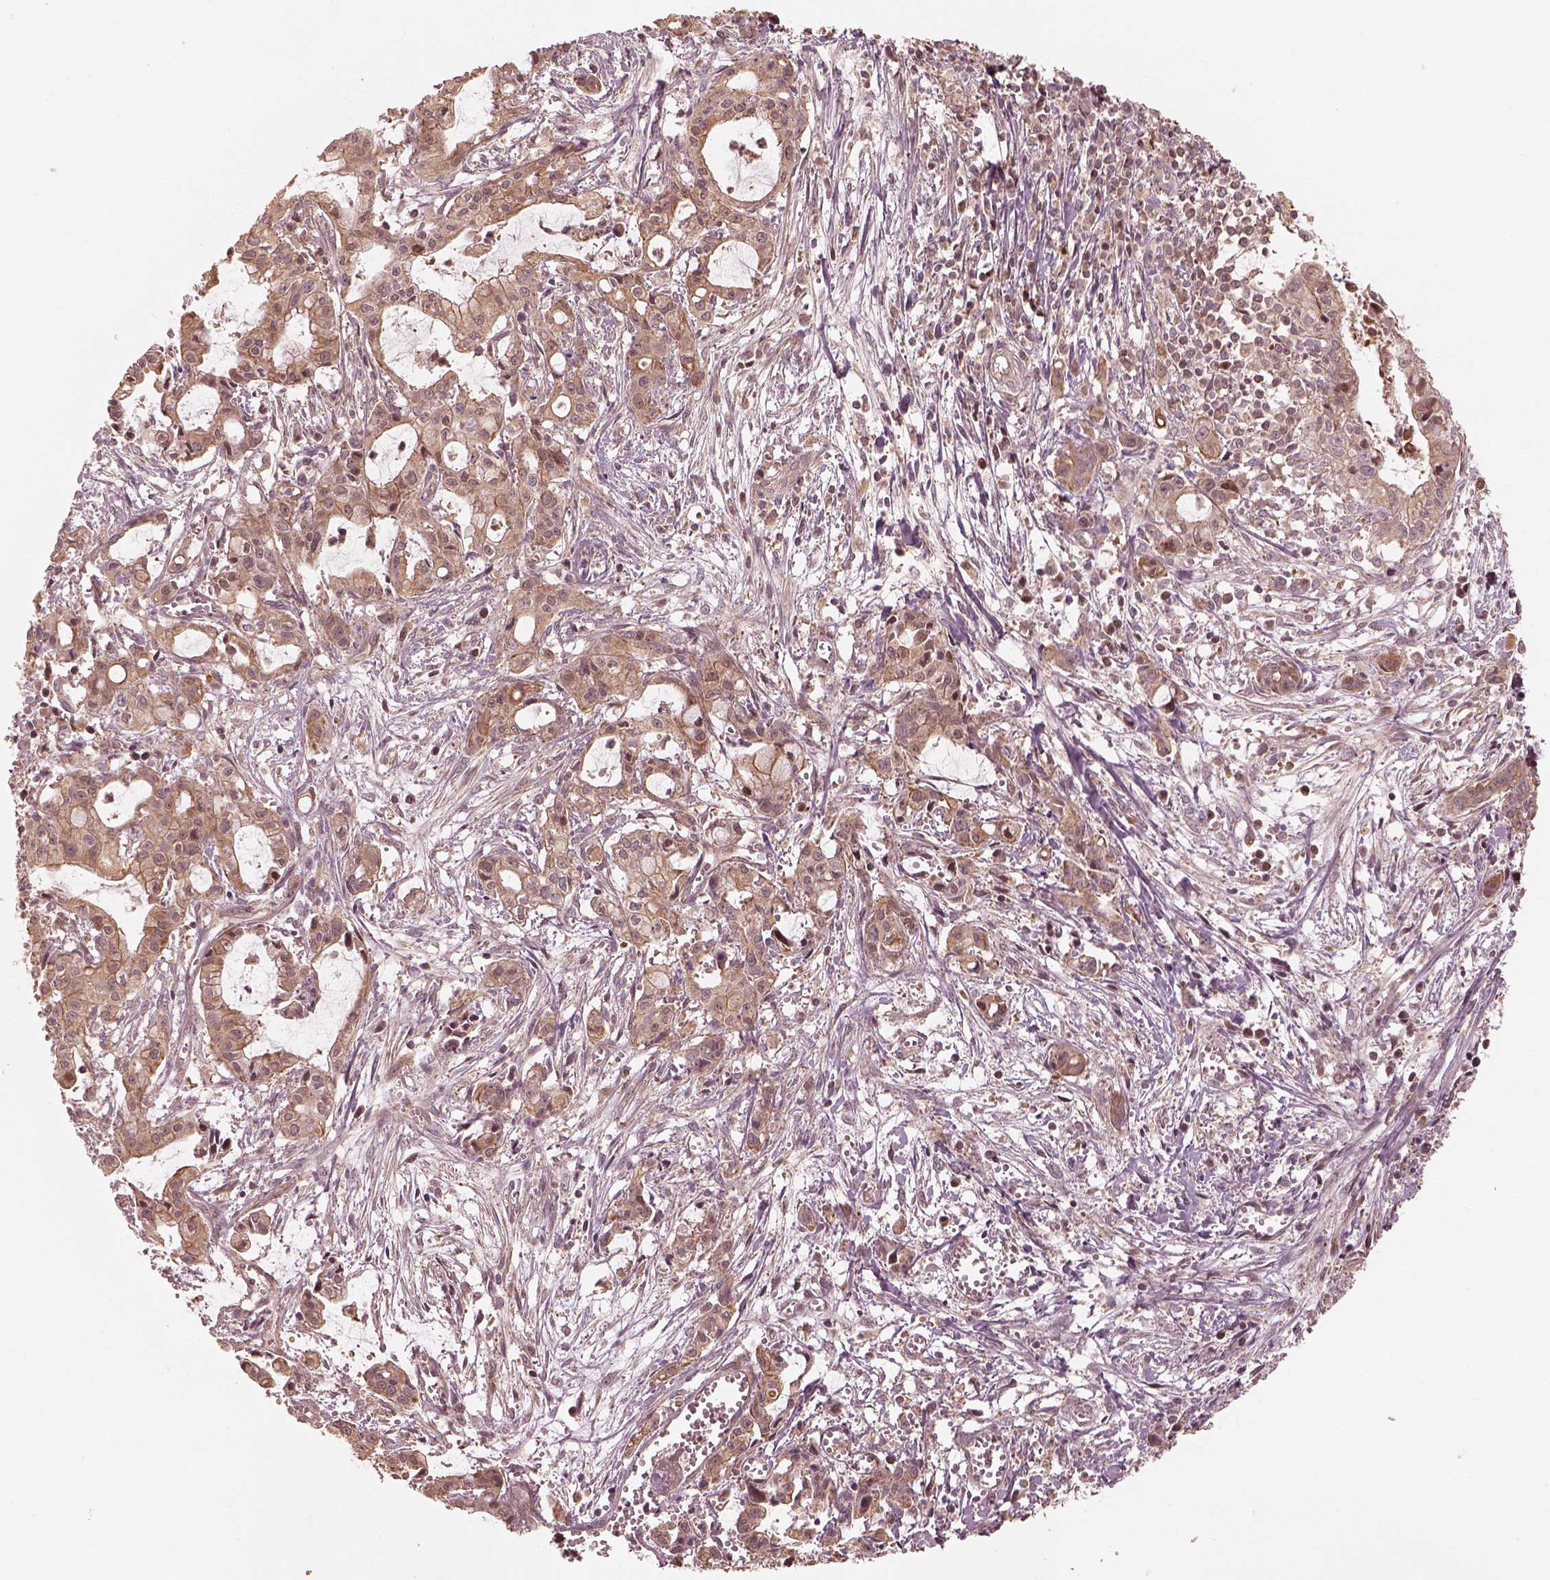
{"staining": {"intensity": "moderate", "quantity": ">75%", "location": "cytoplasmic/membranous"}, "tissue": "pancreatic cancer", "cell_type": "Tumor cells", "image_type": "cancer", "snomed": [{"axis": "morphology", "description": "Adenocarcinoma, NOS"}, {"axis": "topography", "description": "Pancreas"}], "caption": "This photomicrograph exhibits IHC staining of human pancreatic cancer (adenocarcinoma), with medium moderate cytoplasmic/membranous expression in about >75% of tumor cells.", "gene": "SLC25A46", "patient": {"sex": "male", "age": 48}}